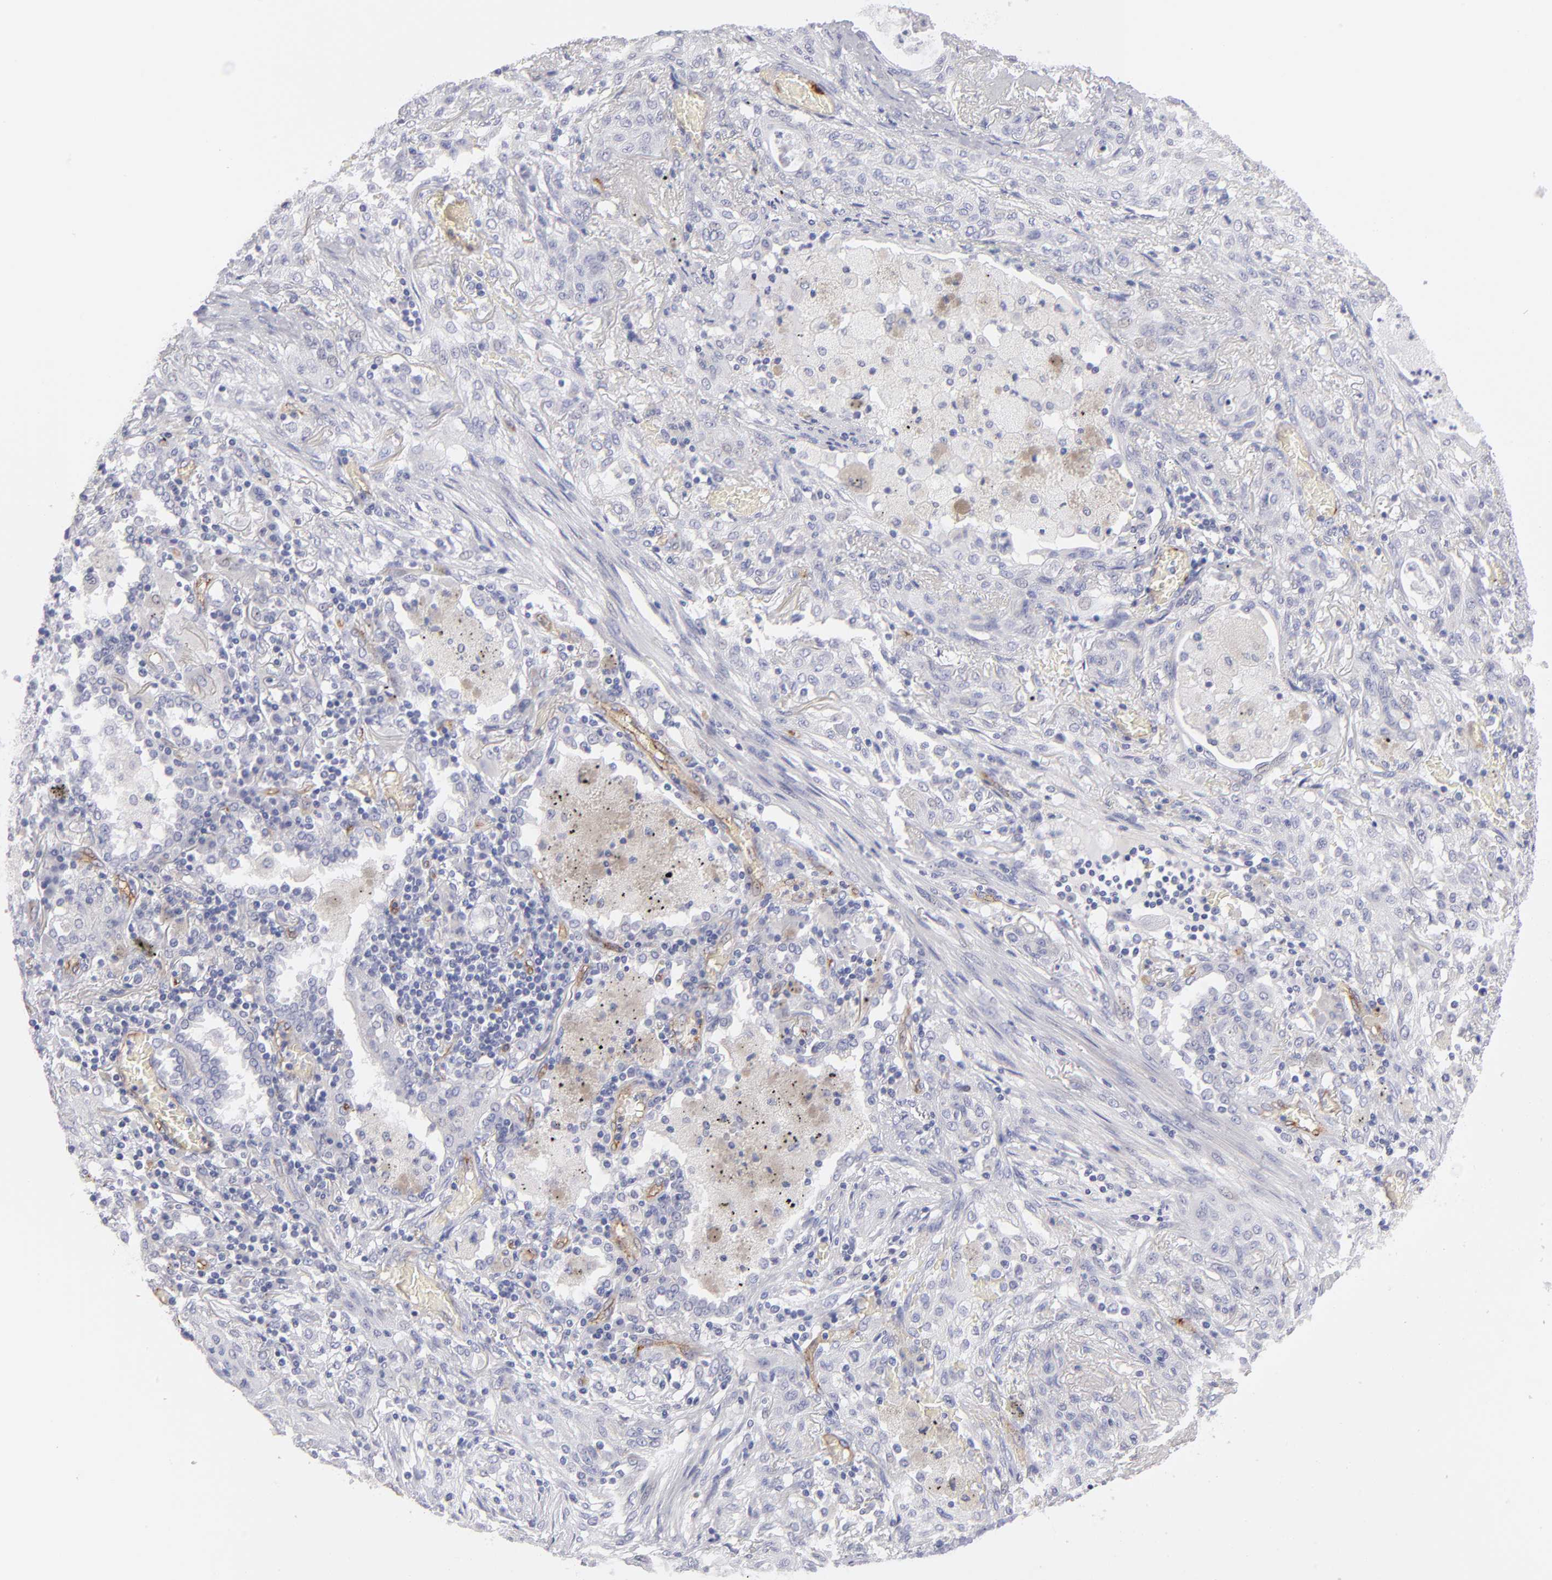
{"staining": {"intensity": "negative", "quantity": "none", "location": "none"}, "tissue": "lung cancer", "cell_type": "Tumor cells", "image_type": "cancer", "snomed": [{"axis": "morphology", "description": "Squamous cell carcinoma, NOS"}, {"axis": "topography", "description": "Lung"}], "caption": "This image is of lung cancer stained with immunohistochemistry to label a protein in brown with the nuclei are counter-stained blue. There is no expression in tumor cells.", "gene": "PLVAP", "patient": {"sex": "female", "age": 47}}